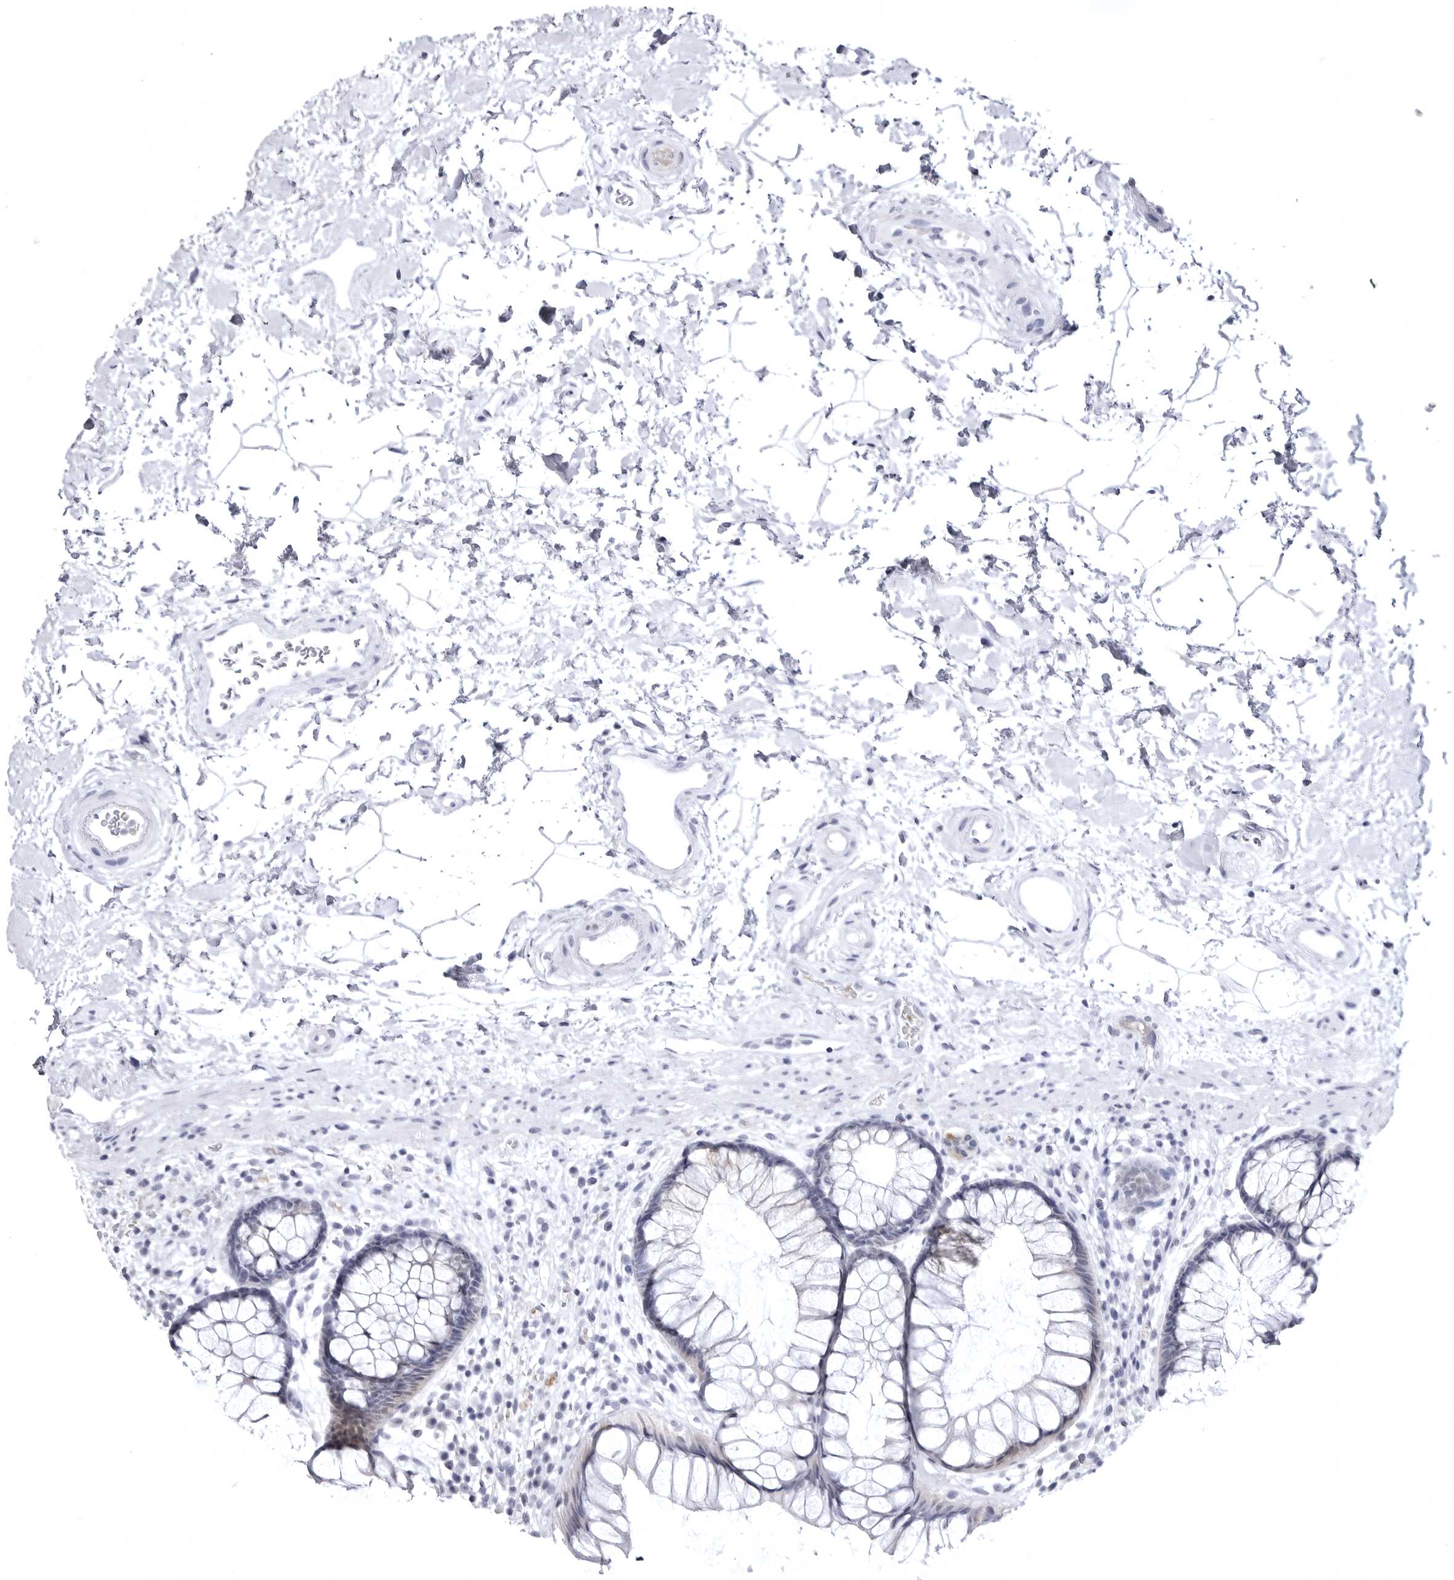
{"staining": {"intensity": "negative", "quantity": "none", "location": "none"}, "tissue": "rectum", "cell_type": "Glandular cells", "image_type": "normal", "snomed": [{"axis": "morphology", "description": "Normal tissue, NOS"}, {"axis": "topography", "description": "Rectum"}], "caption": "The photomicrograph displays no significant positivity in glandular cells of rectum. Nuclei are stained in blue.", "gene": "STAP2", "patient": {"sex": "male", "age": 51}}